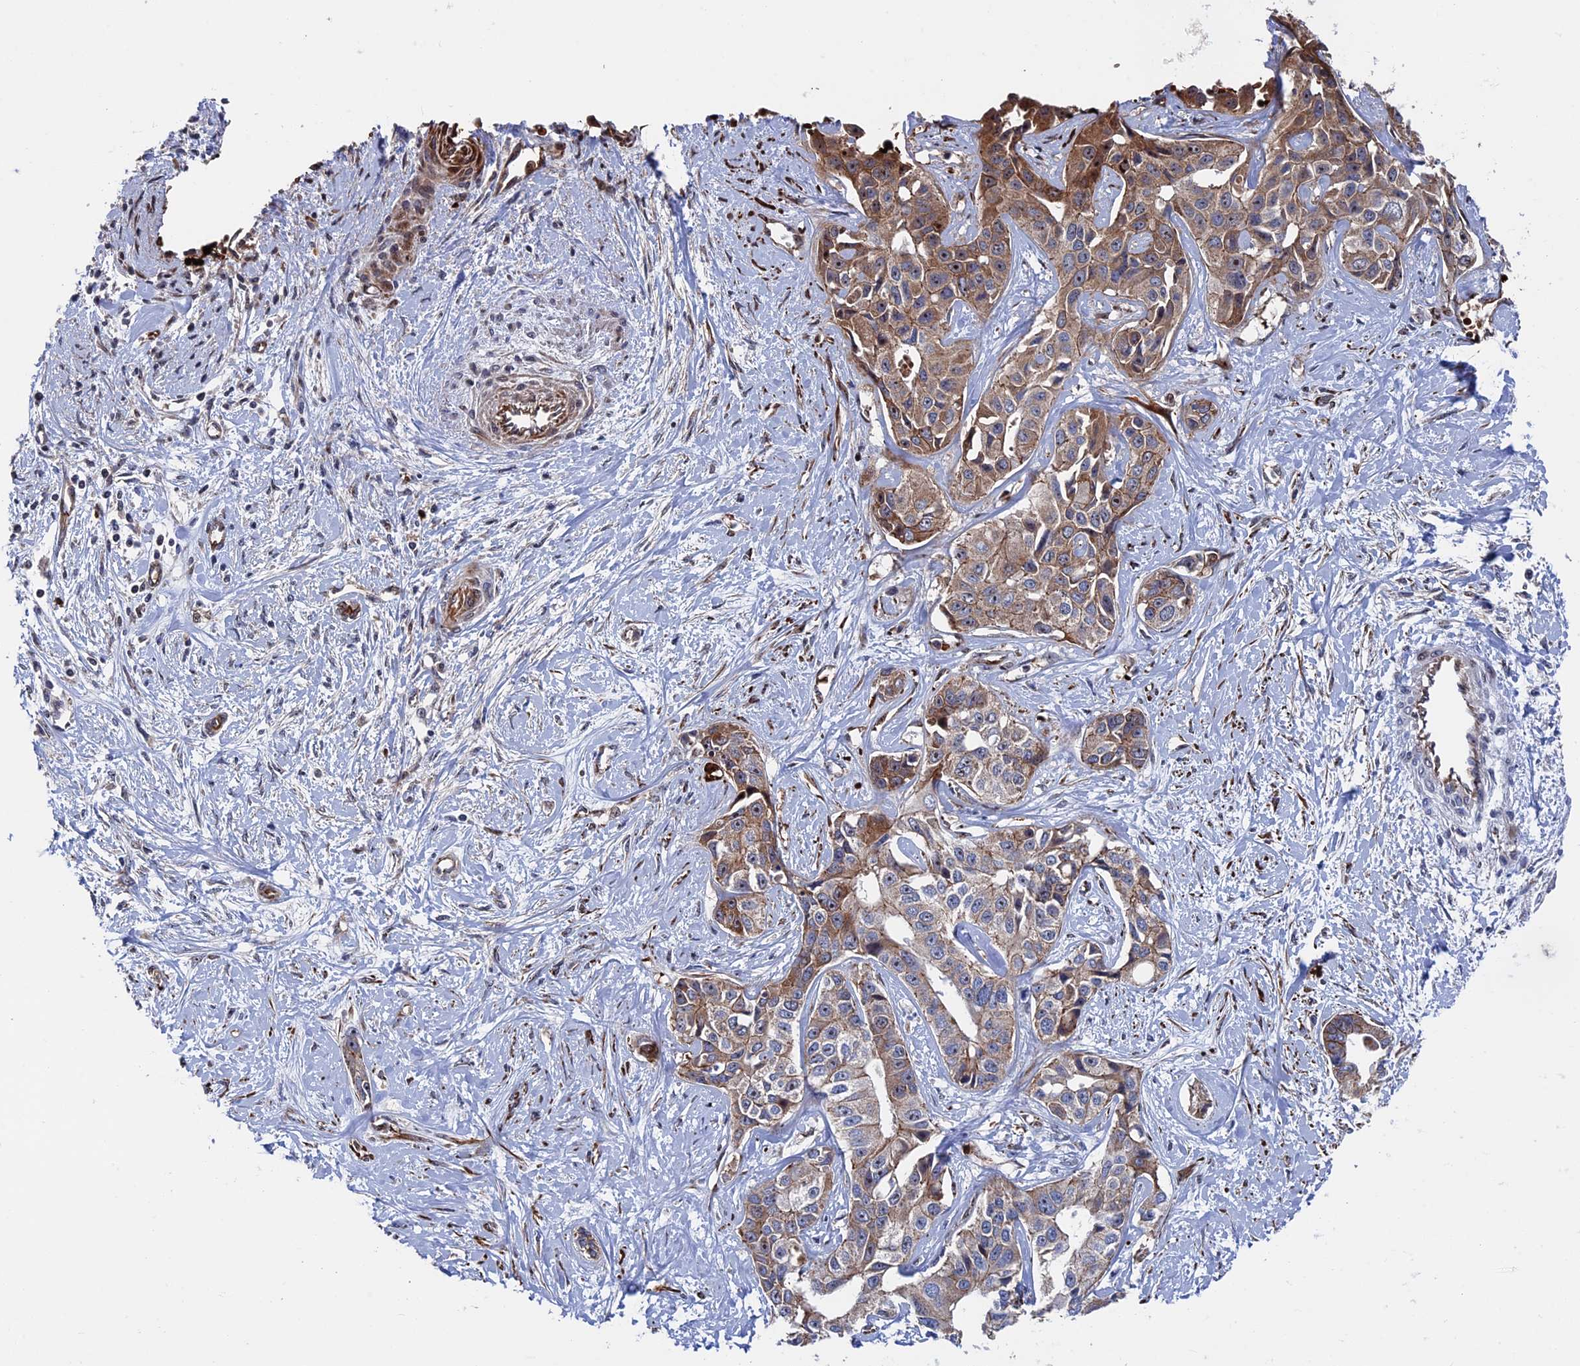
{"staining": {"intensity": "moderate", "quantity": ">75%", "location": "cytoplasmic/membranous,nuclear"}, "tissue": "liver cancer", "cell_type": "Tumor cells", "image_type": "cancer", "snomed": [{"axis": "morphology", "description": "Cholangiocarcinoma"}, {"axis": "topography", "description": "Liver"}], "caption": "Protein staining exhibits moderate cytoplasmic/membranous and nuclear positivity in approximately >75% of tumor cells in liver cholangiocarcinoma.", "gene": "EXOSC9", "patient": {"sex": "male", "age": 59}}